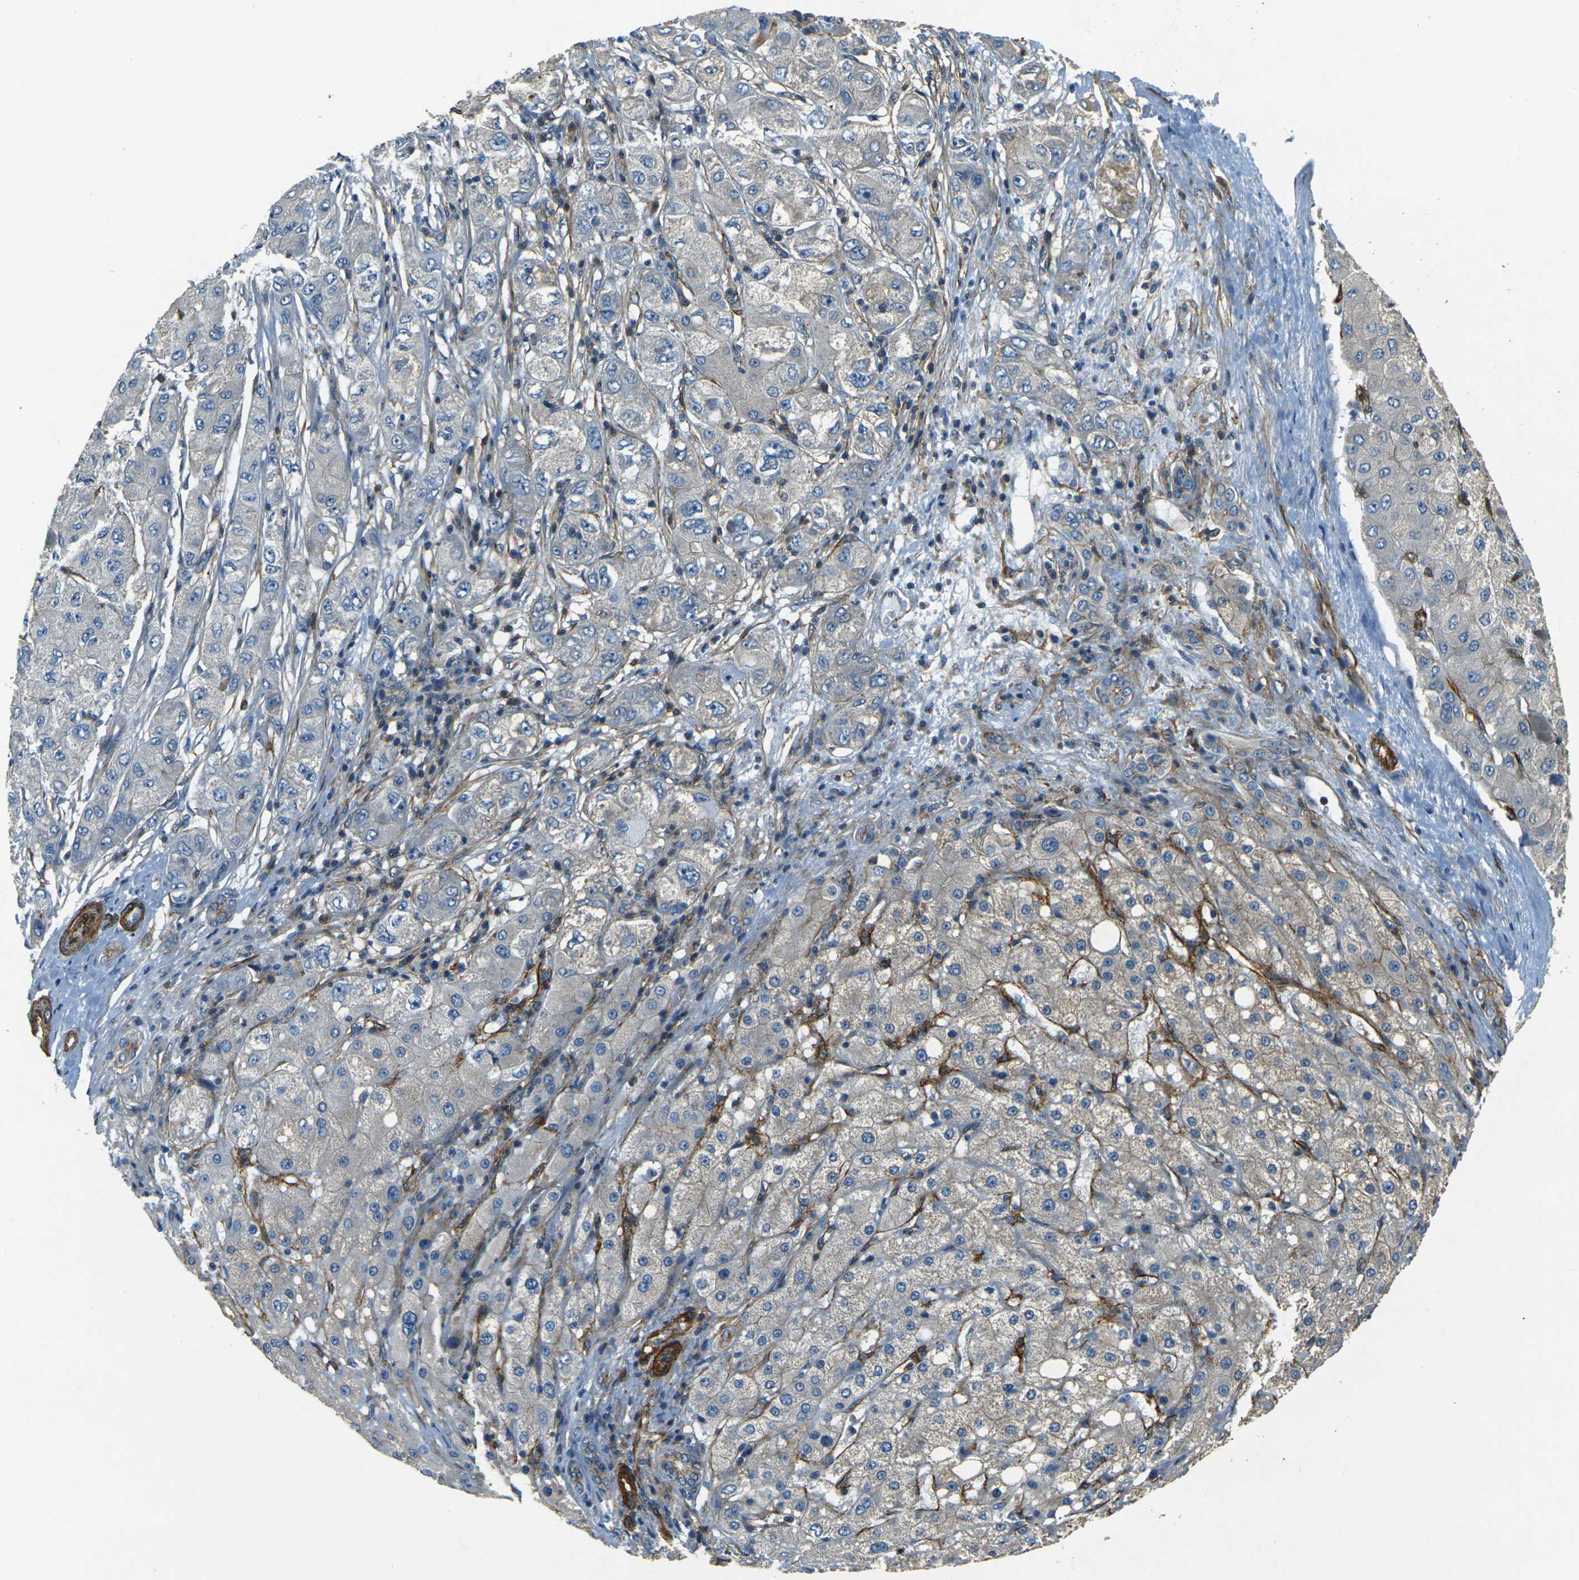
{"staining": {"intensity": "moderate", "quantity": "<25%", "location": "cytoplasmic/membranous"}, "tissue": "liver cancer", "cell_type": "Tumor cells", "image_type": "cancer", "snomed": [{"axis": "morphology", "description": "Carcinoma, Hepatocellular, NOS"}, {"axis": "topography", "description": "Liver"}], "caption": "A high-resolution histopathology image shows IHC staining of liver hepatocellular carcinoma, which demonstrates moderate cytoplasmic/membranous staining in approximately <25% of tumor cells. (DAB (3,3'-diaminobenzidine) IHC with brightfield microscopy, high magnification).", "gene": "EPHA7", "patient": {"sex": "male", "age": 80}}